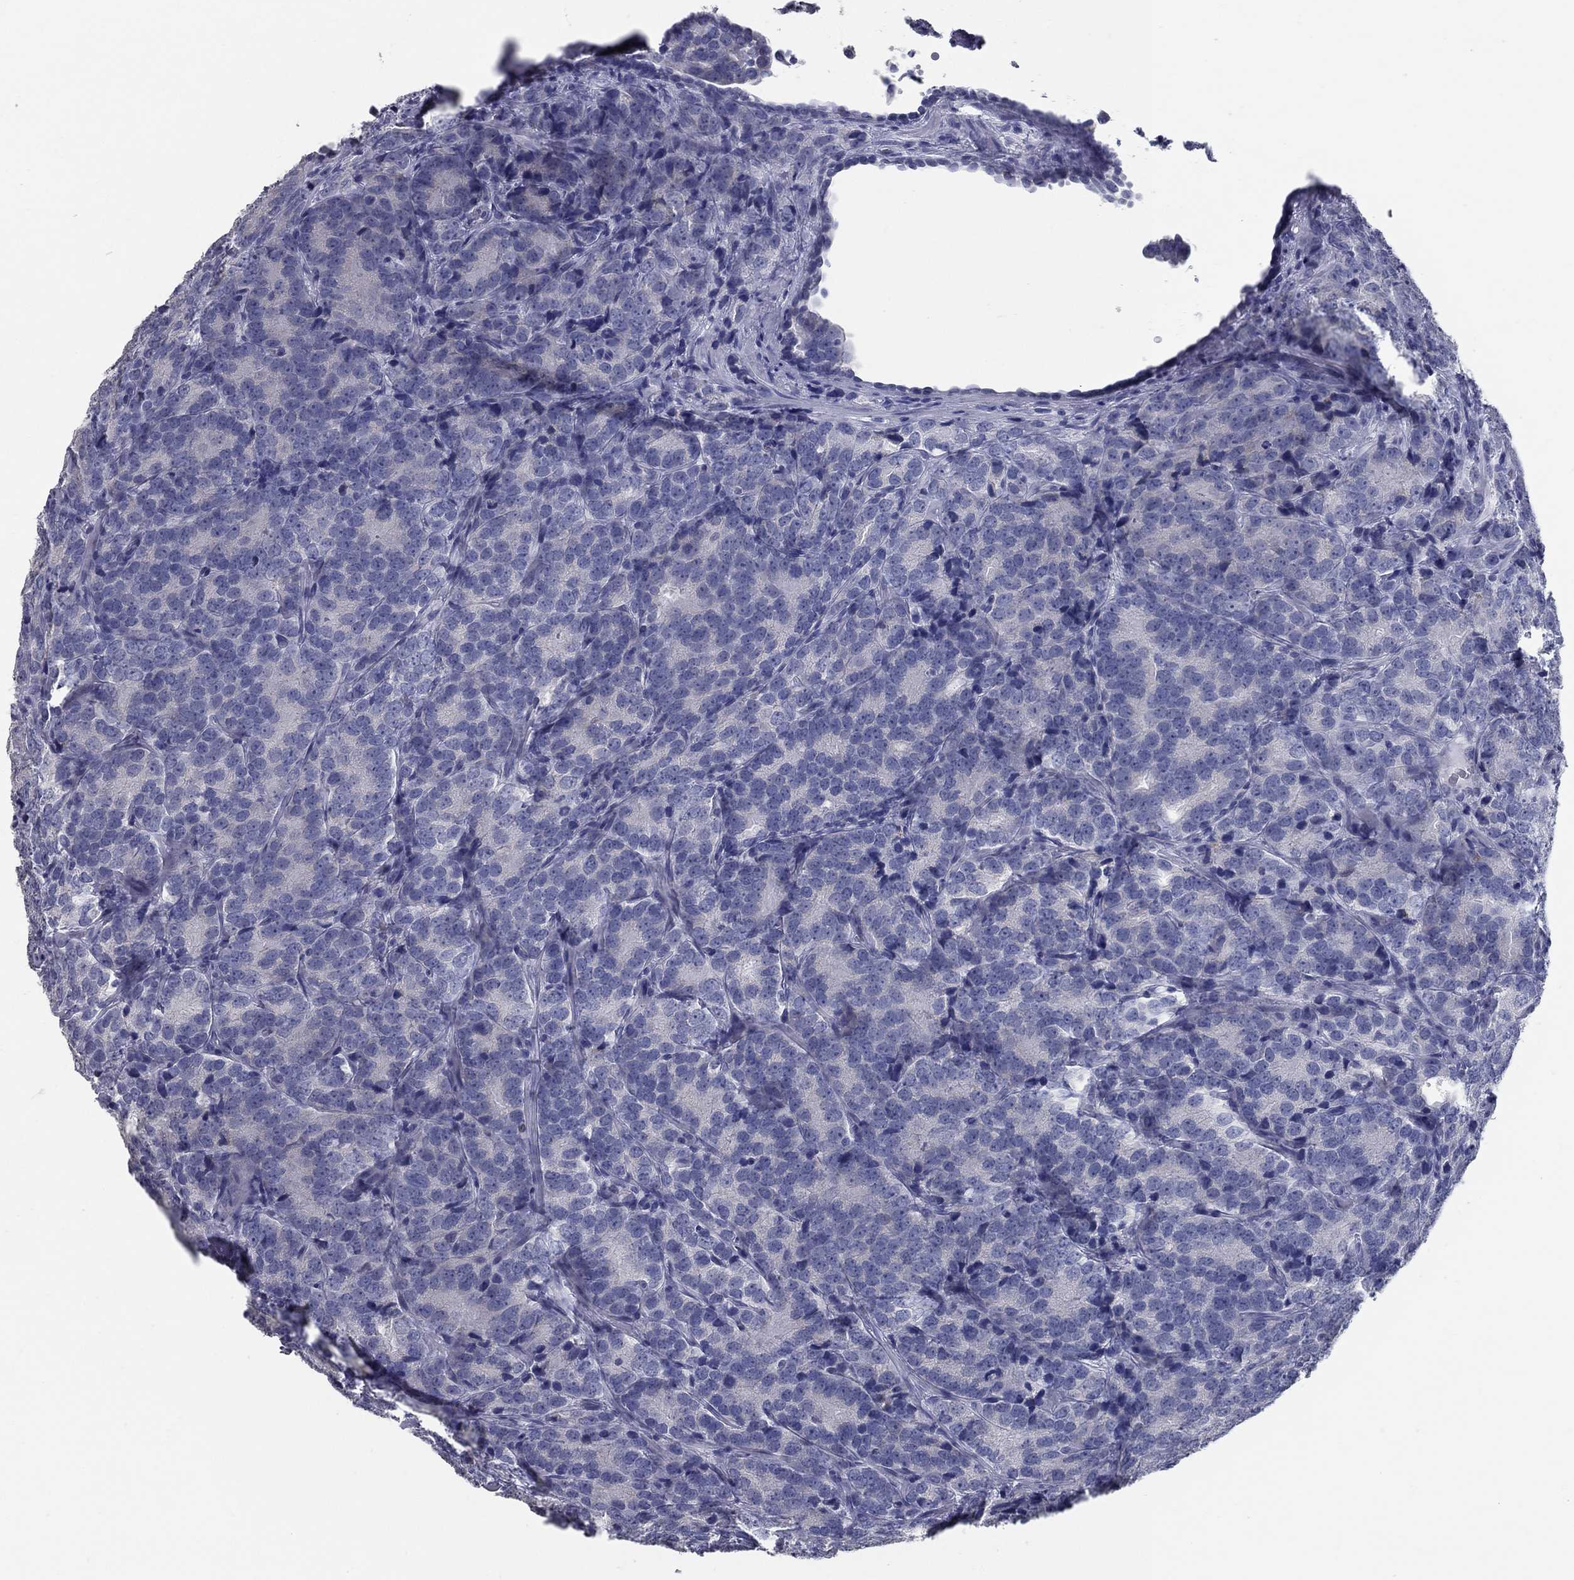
{"staining": {"intensity": "negative", "quantity": "none", "location": "none"}, "tissue": "prostate cancer", "cell_type": "Tumor cells", "image_type": "cancer", "snomed": [{"axis": "morphology", "description": "Adenocarcinoma, NOS"}, {"axis": "topography", "description": "Prostate"}], "caption": "Human adenocarcinoma (prostate) stained for a protein using immunohistochemistry (IHC) shows no expression in tumor cells.", "gene": "TAC1", "patient": {"sex": "male", "age": 71}}